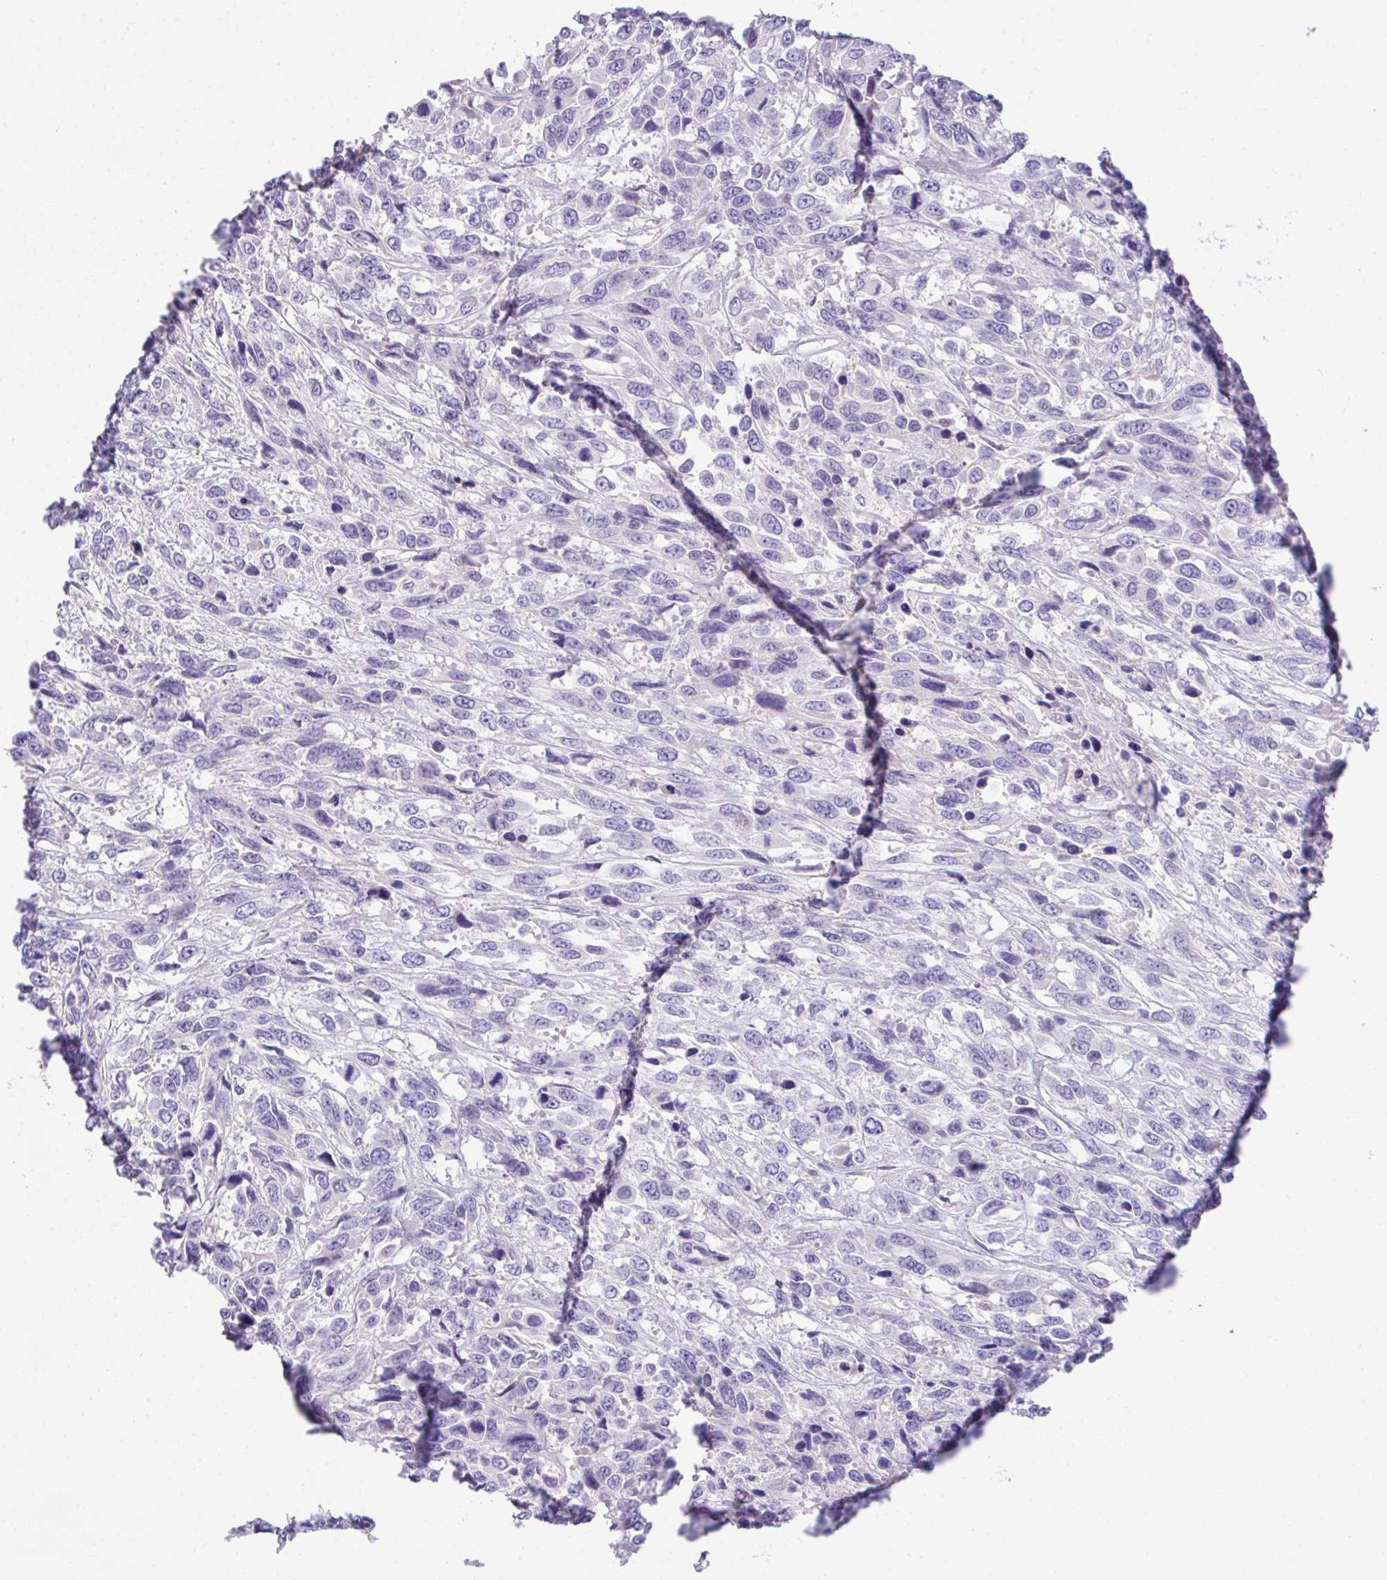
{"staining": {"intensity": "negative", "quantity": "none", "location": "none"}, "tissue": "urothelial cancer", "cell_type": "Tumor cells", "image_type": "cancer", "snomed": [{"axis": "morphology", "description": "Urothelial carcinoma, High grade"}, {"axis": "topography", "description": "Urinary bladder"}], "caption": "This is a micrograph of immunohistochemistry staining of urothelial cancer, which shows no positivity in tumor cells.", "gene": "TMCO5A", "patient": {"sex": "female", "age": 70}}